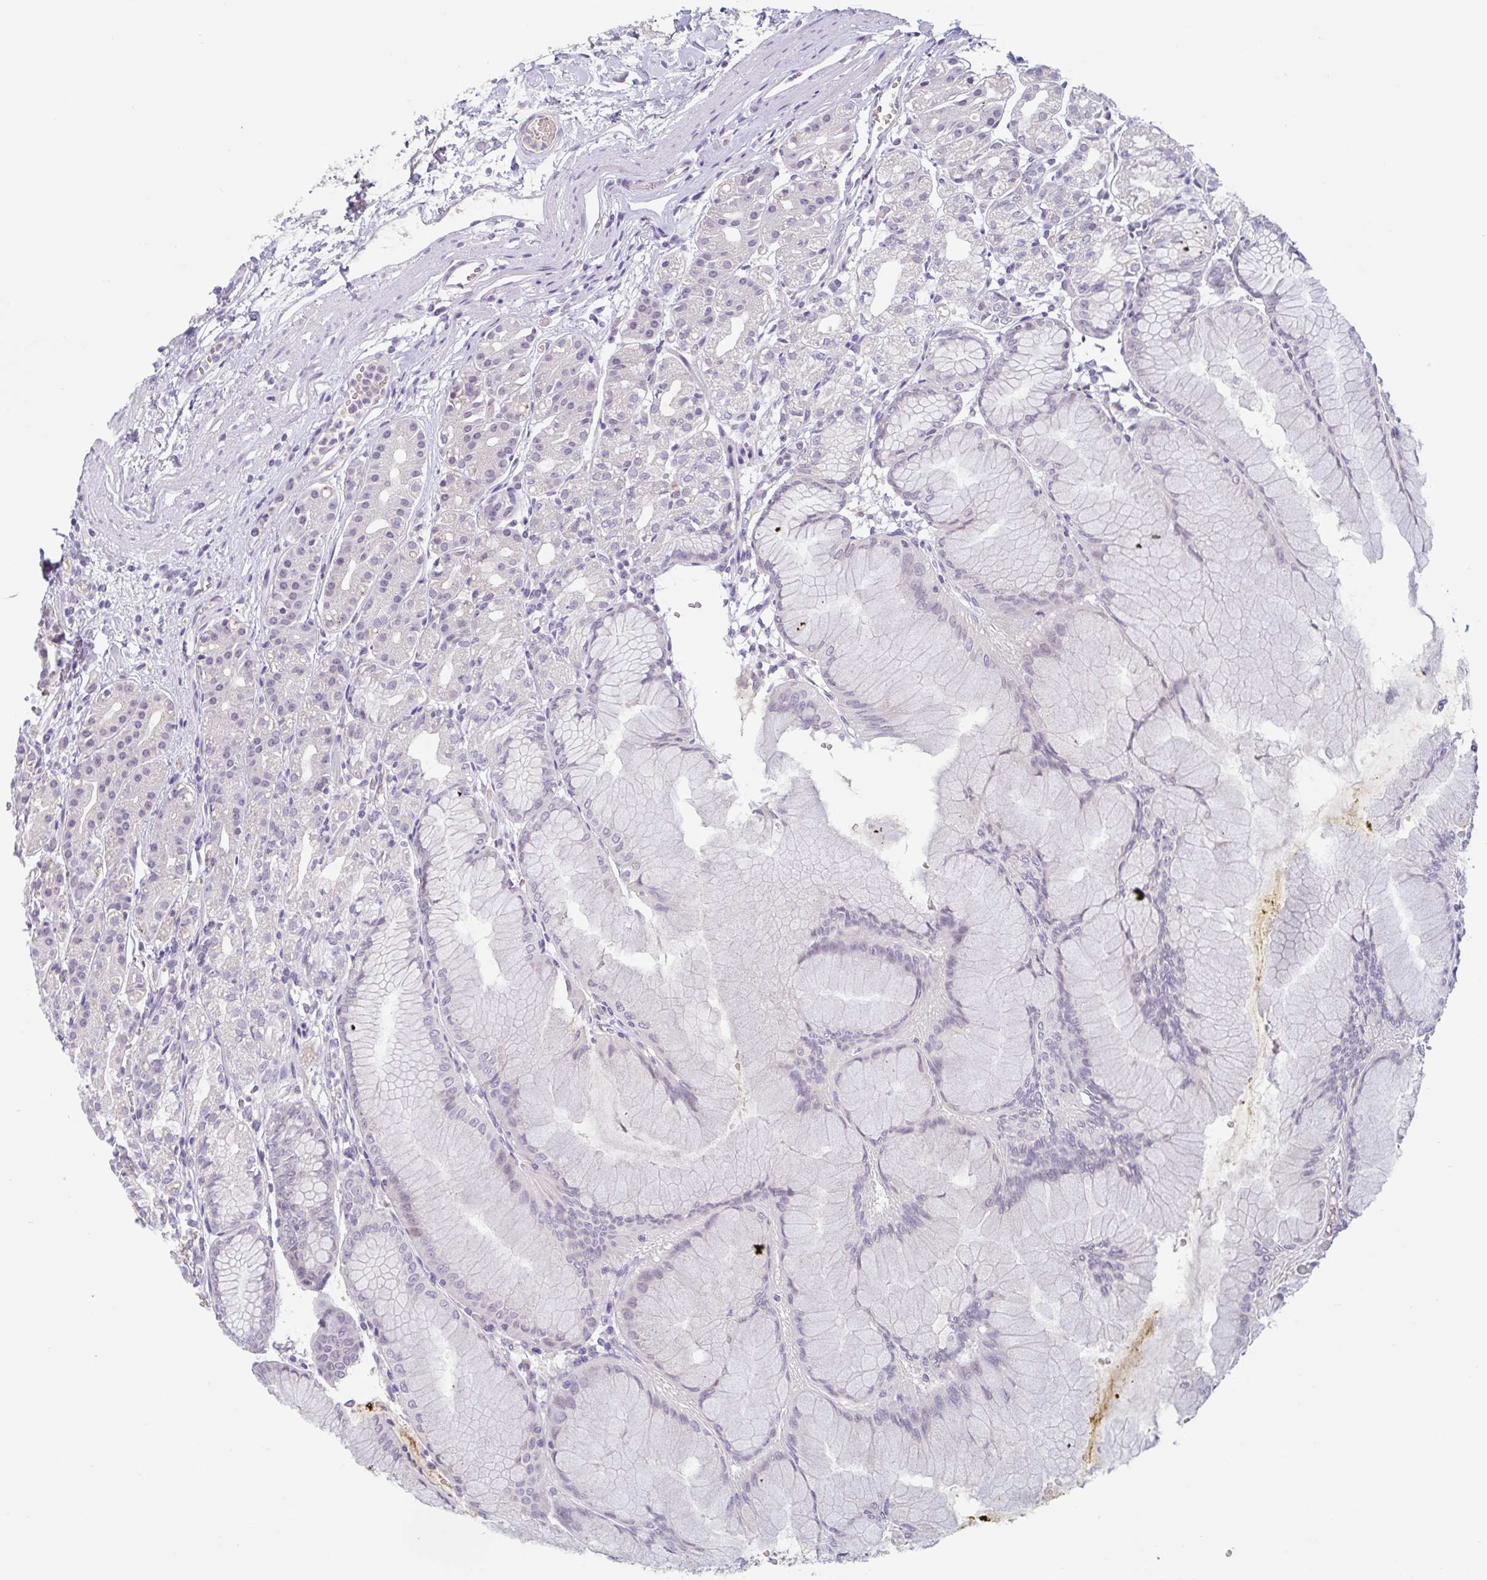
{"staining": {"intensity": "weak", "quantity": "<25%", "location": "cytoplasmic/membranous"}, "tissue": "stomach", "cell_type": "Glandular cells", "image_type": "normal", "snomed": [{"axis": "morphology", "description": "Normal tissue, NOS"}, {"axis": "topography", "description": "Stomach"}], "caption": "DAB immunohistochemical staining of unremarkable human stomach shows no significant positivity in glandular cells. The staining was performed using DAB to visualize the protein expression in brown, while the nuclei were stained in blue with hematoxylin (Magnification: 20x).", "gene": "RHAG", "patient": {"sex": "female", "age": 57}}